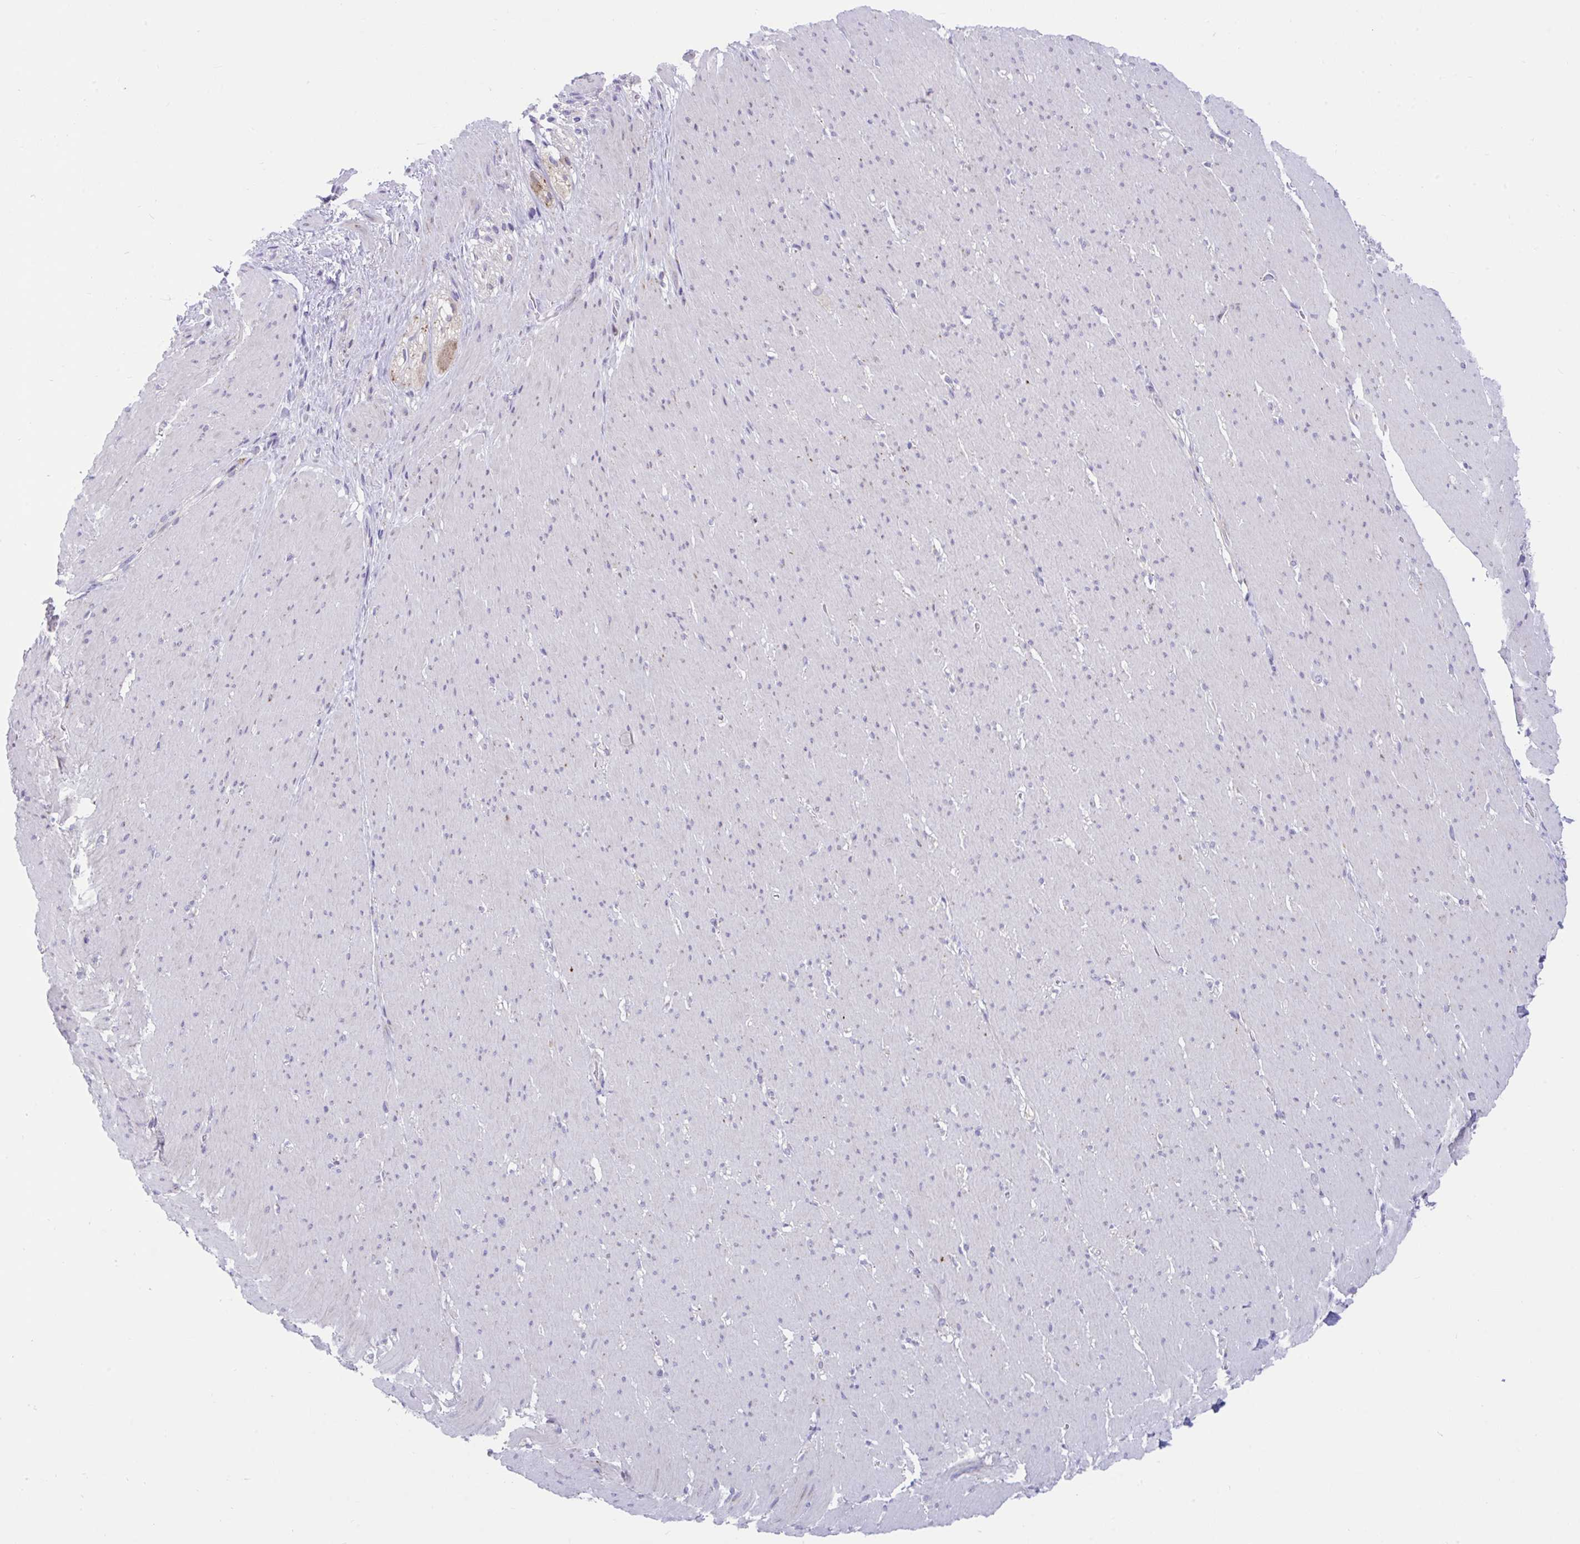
{"staining": {"intensity": "weak", "quantity": "<25%", "location": "cytoplasmic/membranous"}, "tissue": "smooth muscle", "cell_type": "Smooth muscle cells", "image_type": "normal", "snomed": [{"axis": "morphology", "description": "Normal tissue, NOS"}, {"axis": "topography", "description": "Smooth muscle"}, {"axis": "topography", "description": "Rectum"}], "caption": "Immunohistochemical staining of benign smooth muscle demonstrates no significant expression in smooth muscle cells. (DAB immunohistochemistry visualized using brightfield microscopy, high magnification).", "gene": "DTX3", "patient": {"sex": "male", "age": 53}}